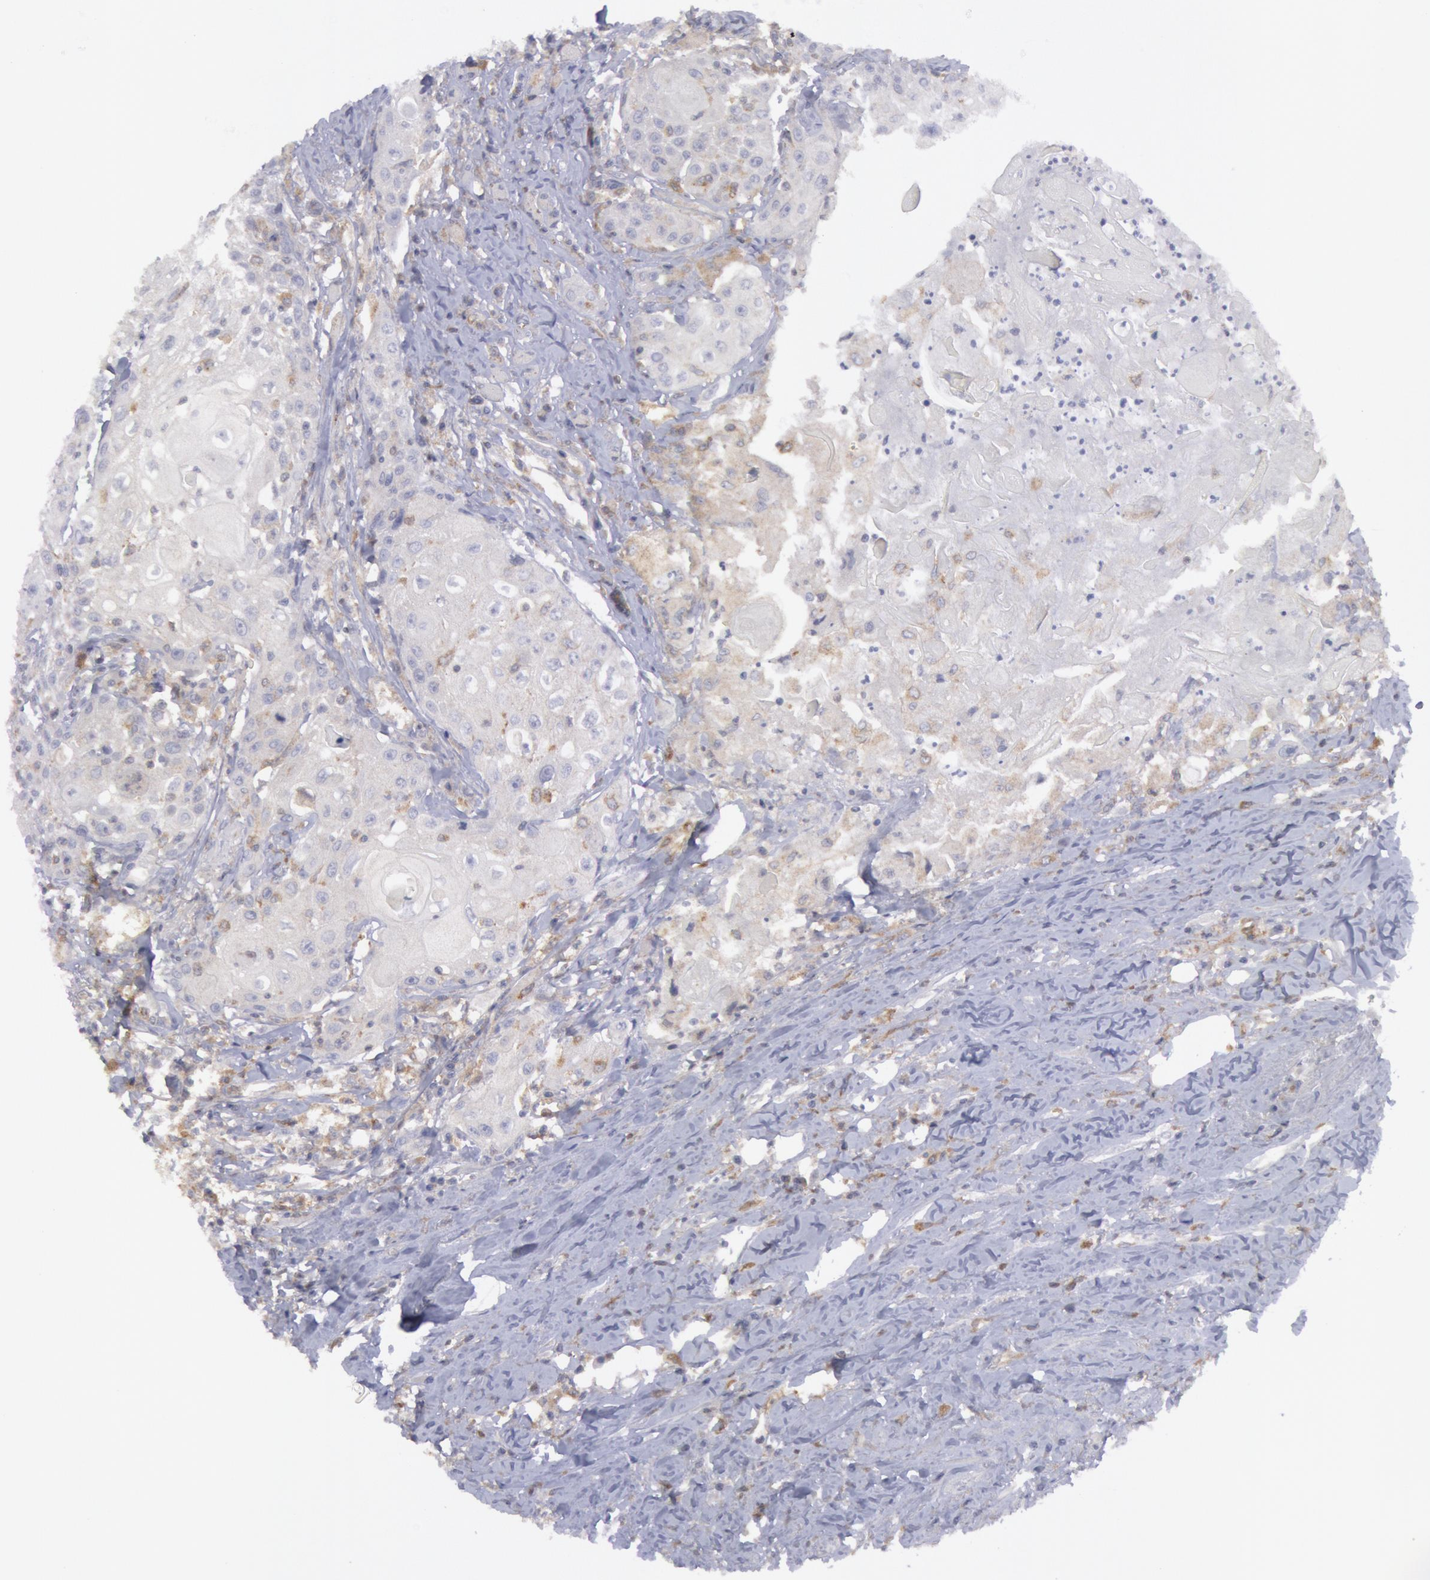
{"staining": {"intensity": "weak", "quantity": "<25%", "location": "cytoplasmic/membranous"}, "tissue": "head and neck cancer", "cell_type": "Tumor cells", "image_type": "cancer", "snomed": [{"axis": "morphology", "description": "Squamous cell carcinoma, NOS"}, {"axis": "topography", "description": "Oral tissue"}, {"axis": "topography", "description": "Head-Neck"}], "caption": "High magnification brightfield microscopy of head and neck cancer stained with DAB (3,3'-diaminobenzidine) (brown) and counterstained with hematoxylin (blue): tumor cells show no significant staining.", "gene": "IKBKB", "patient": {"sex": "female", "age": 82}}